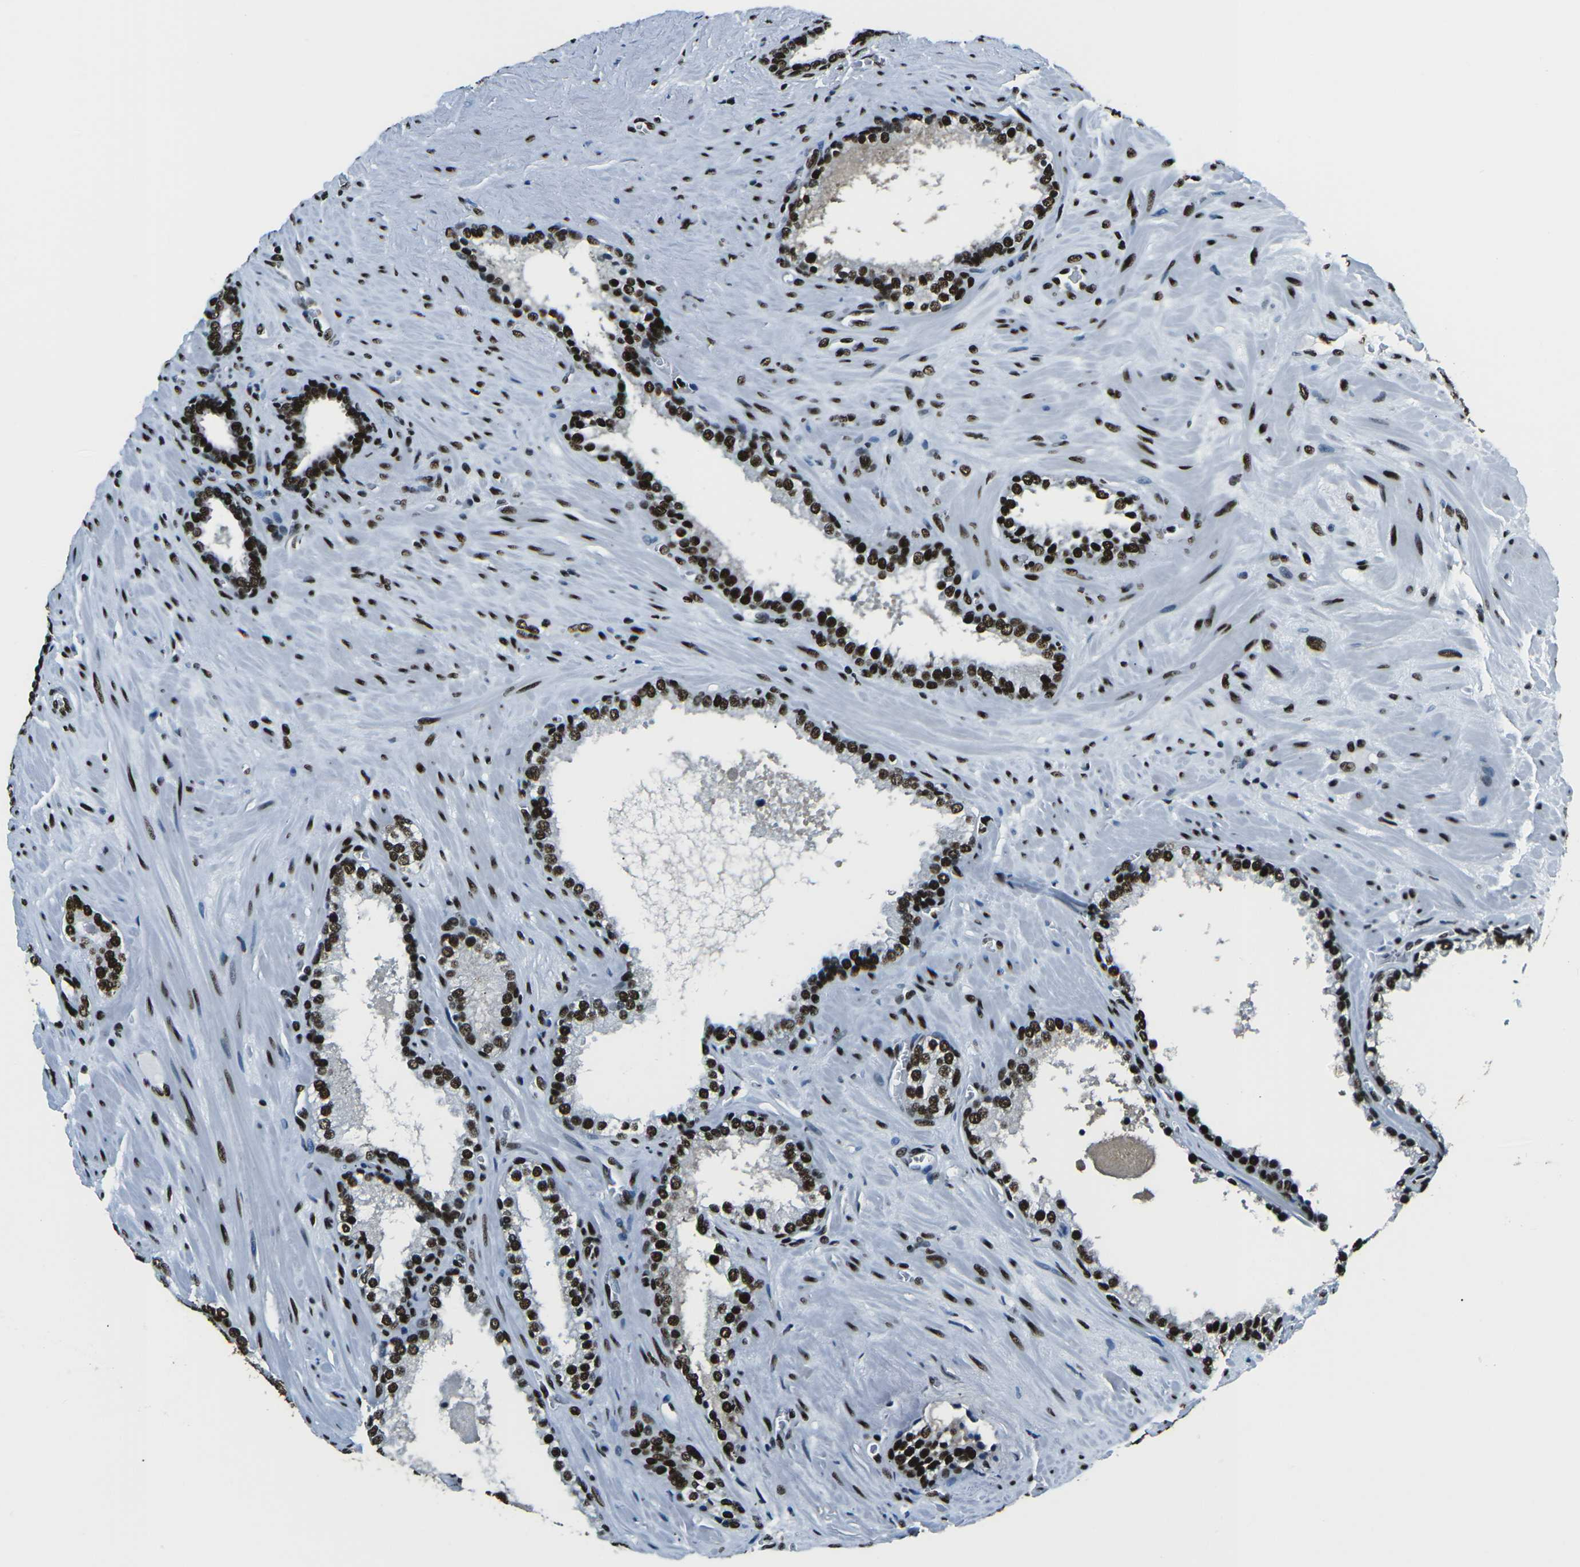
{"staining": {"intensity": "strong", "quantity": ">75%", "location": "nuclear"}, "tissue": "prostate cancer", "cell_type": "Tumor cells", "image_type": "cancer", "snomed": [{"axis": "morphology", "description": "Adenocarcinoma, Low grade"}, {"axis": "topography", "description": "Prostate"}], "caption": "A photomicrograph of human prostate cancer (adenocarcinoma (low-grade)) stained for a protein shows strong nuclear brown staining in tumor cells. (DAB (3,3'-diaminobenzidine) IHC with brightfield microscopy, high magnification).", "gene": "HNRNPL", "patient": {"sex": "male", "age": 63}}